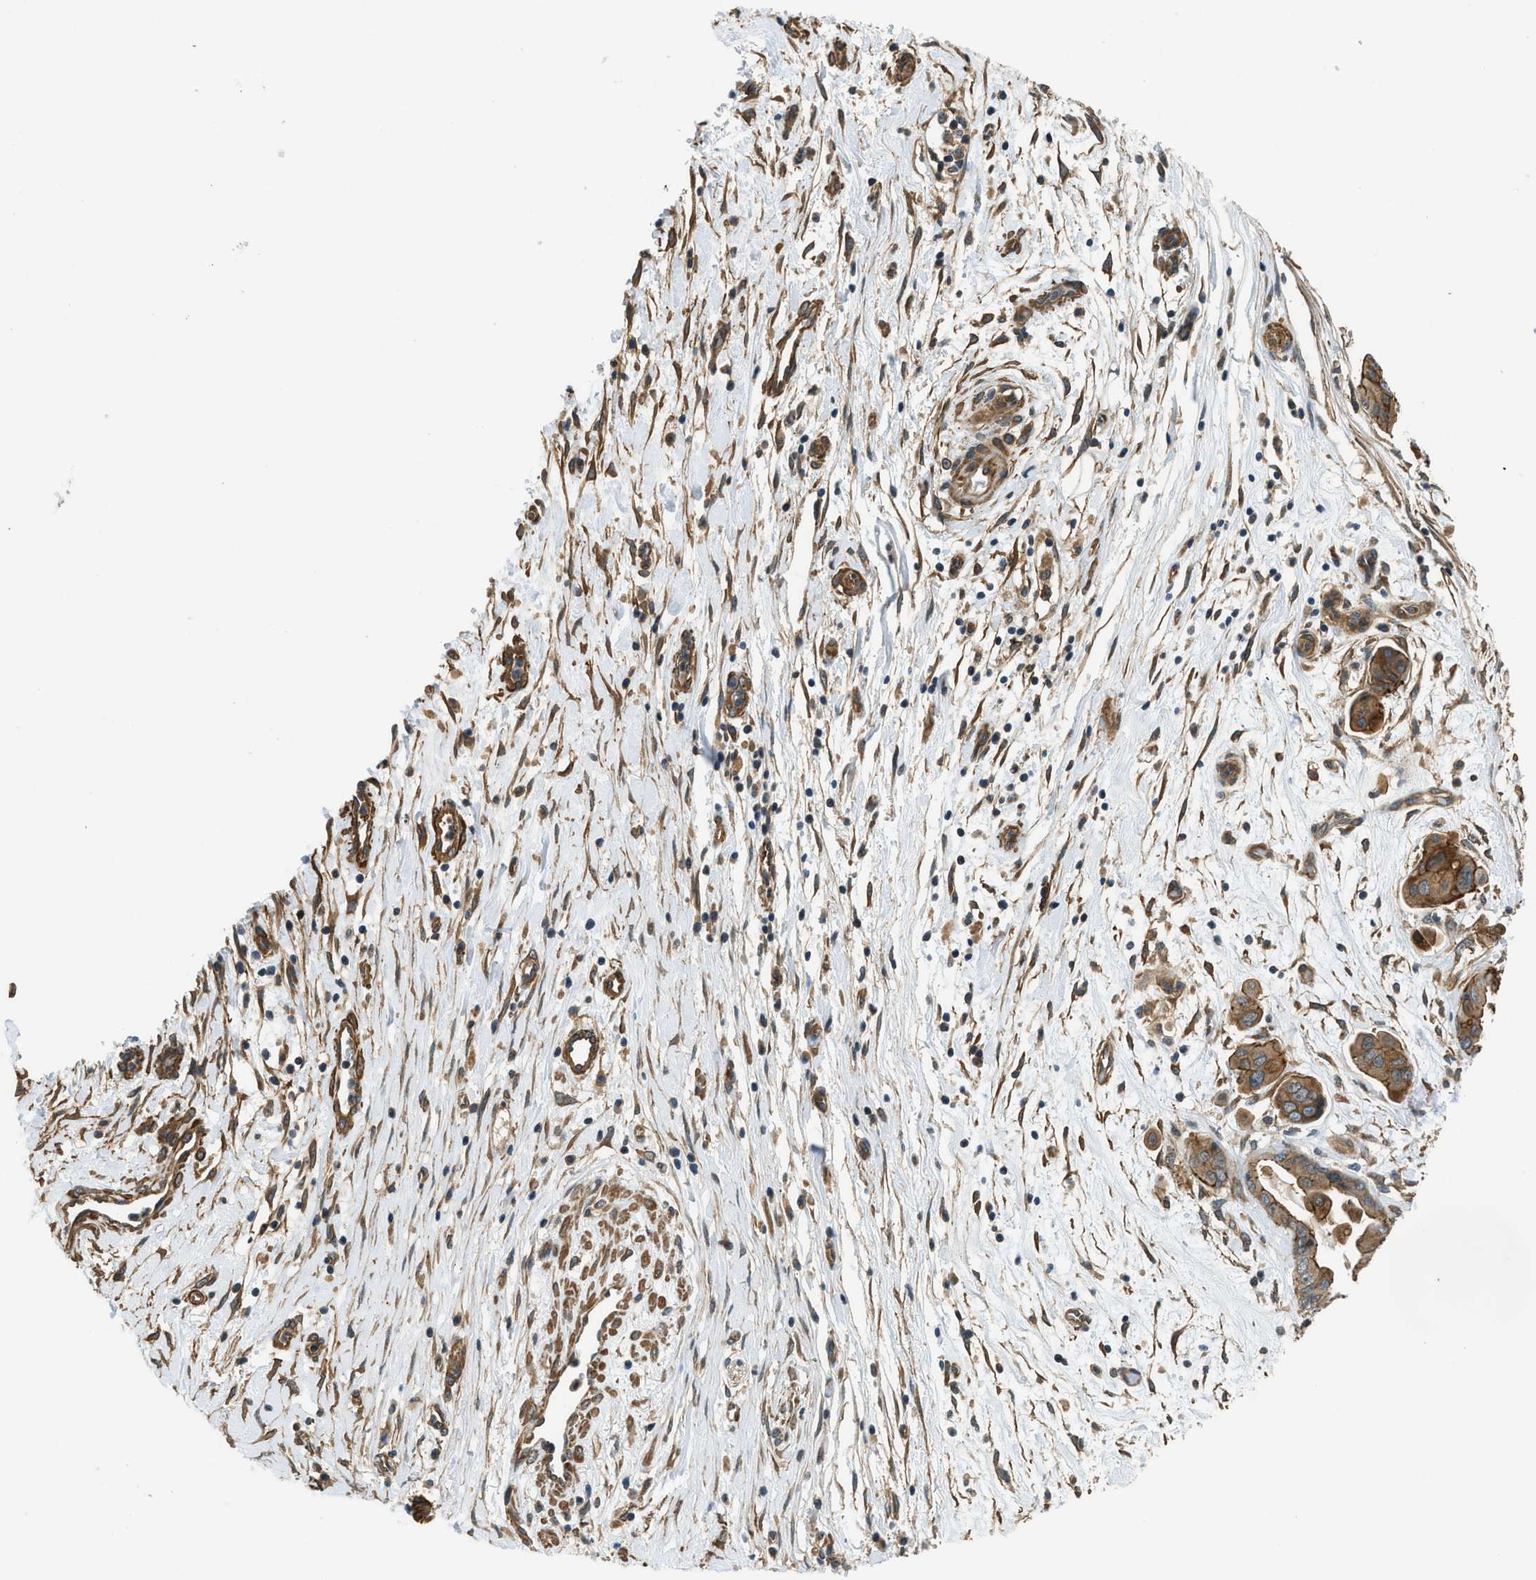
{"staining": {"intensity": "moderate", "quantity": ">75%", "location": "cytoplasmic/membranous"}, "tissue": "pancreatic cancer", "cell_type": "Tumor cells", "image_type": "cancer", "snomed": [{"axis": "morphology", "description": "Adenocarcinoma, NOS"}, {"axis": "topography", "description": "Pancreas"}], "caption": "This is a micrograph of immunohistochemistry (IHC) staining of adenocarcinoma (pancreatic), which shows moderate staining in the cytoplasmic/membranous of tumor cells.", "gene": "CGN", "patient": {"sex": "female", "age": 75}}